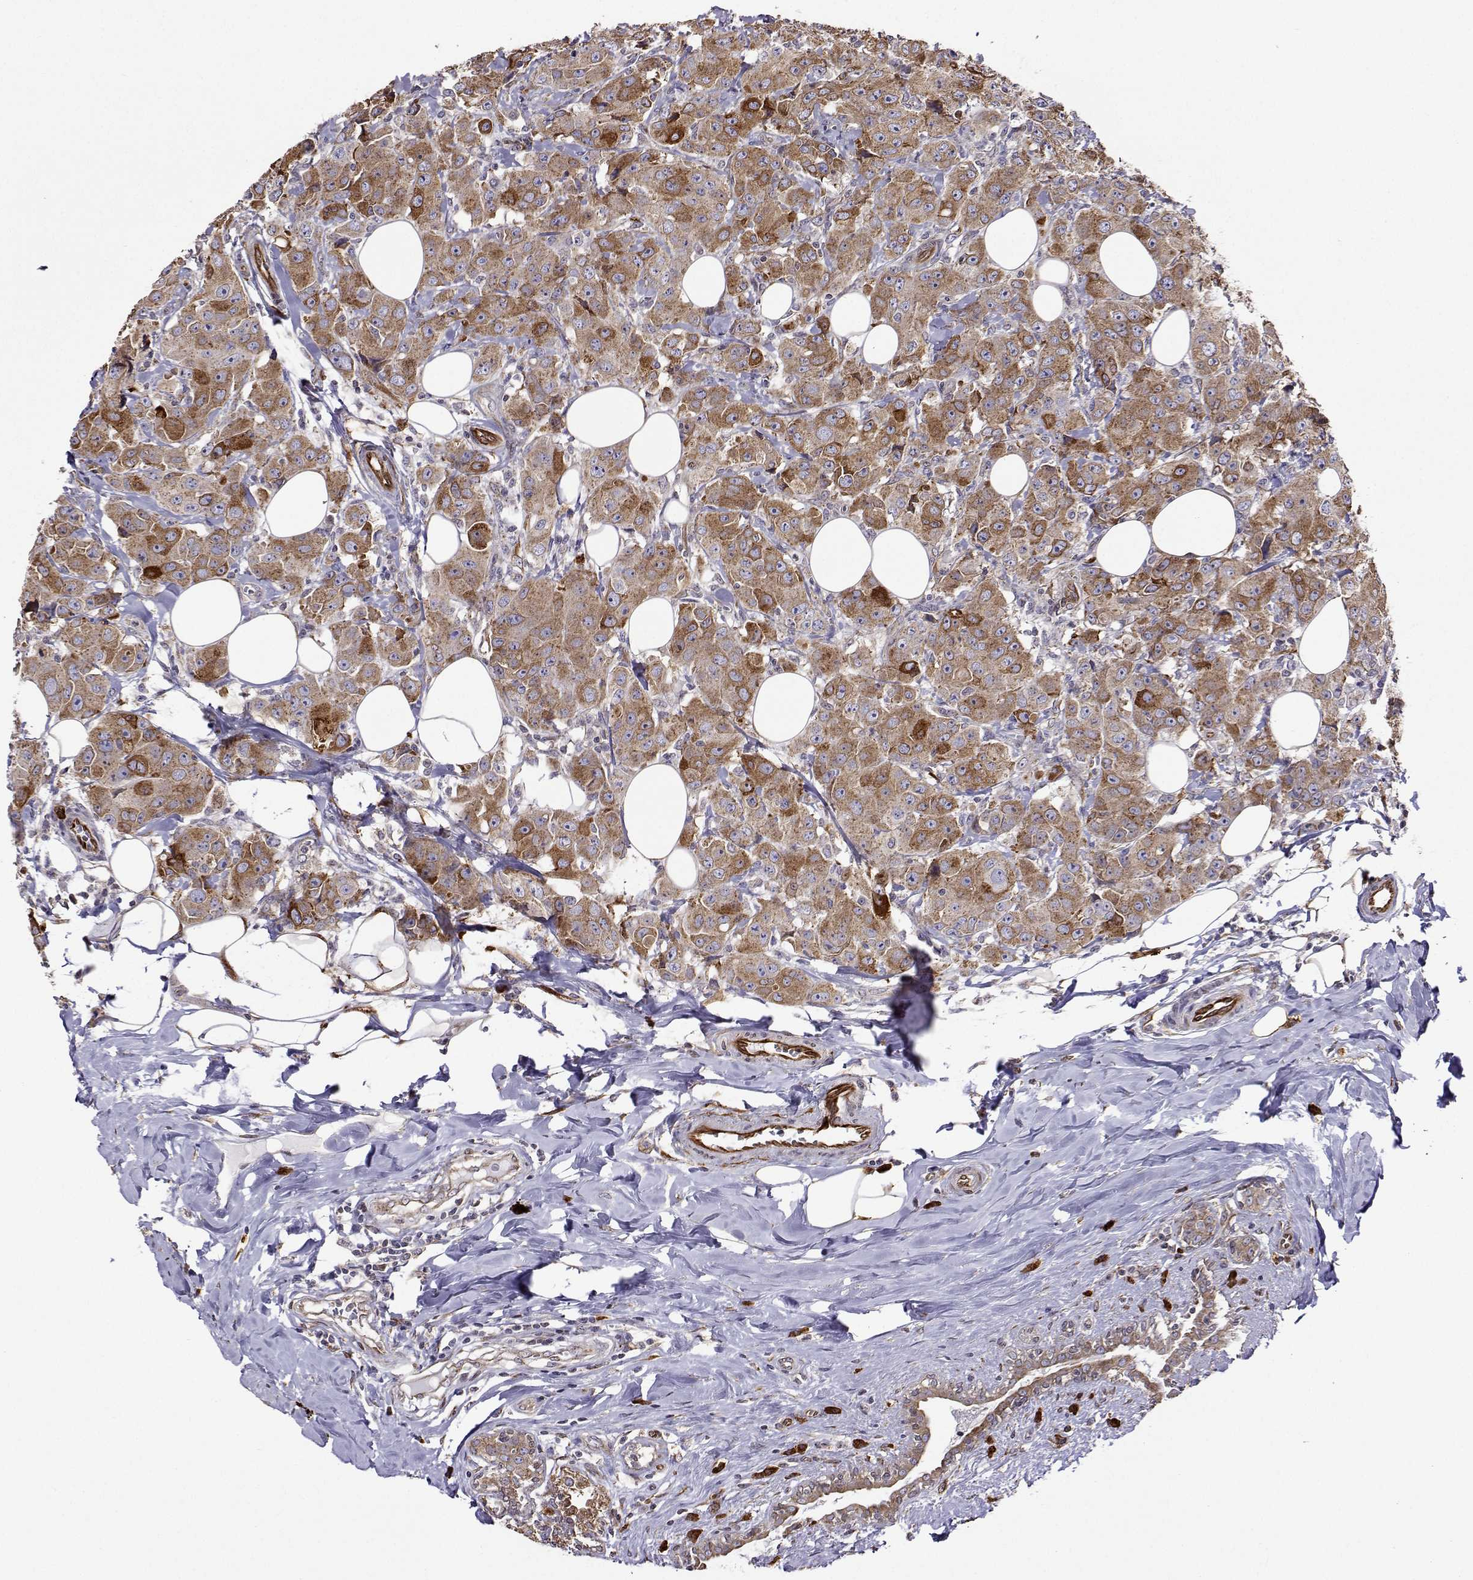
{"staining": {"intensity": "moderate", "quantity": ">75%", "location": "cytoplasmic/membranous"}, "tissue": "breast cancer", "cell_type": "Tumor cells", "image_type": "cancer", "snomed": [{"axis": "morphology", "description": "Normal tissue, NOS"}, {"axis": "morphology", "description": "Duct carcinoma"}, {"axis": "topography", "description": "Breast"}], "caption": "Tumor cells reveal medium levels of moderate cytoplasmic/membranous expression in approximately >75% of cells in human breast cancer.", "gene": "PGRMC2", "patient": {"sex": "female", "age": 43}}